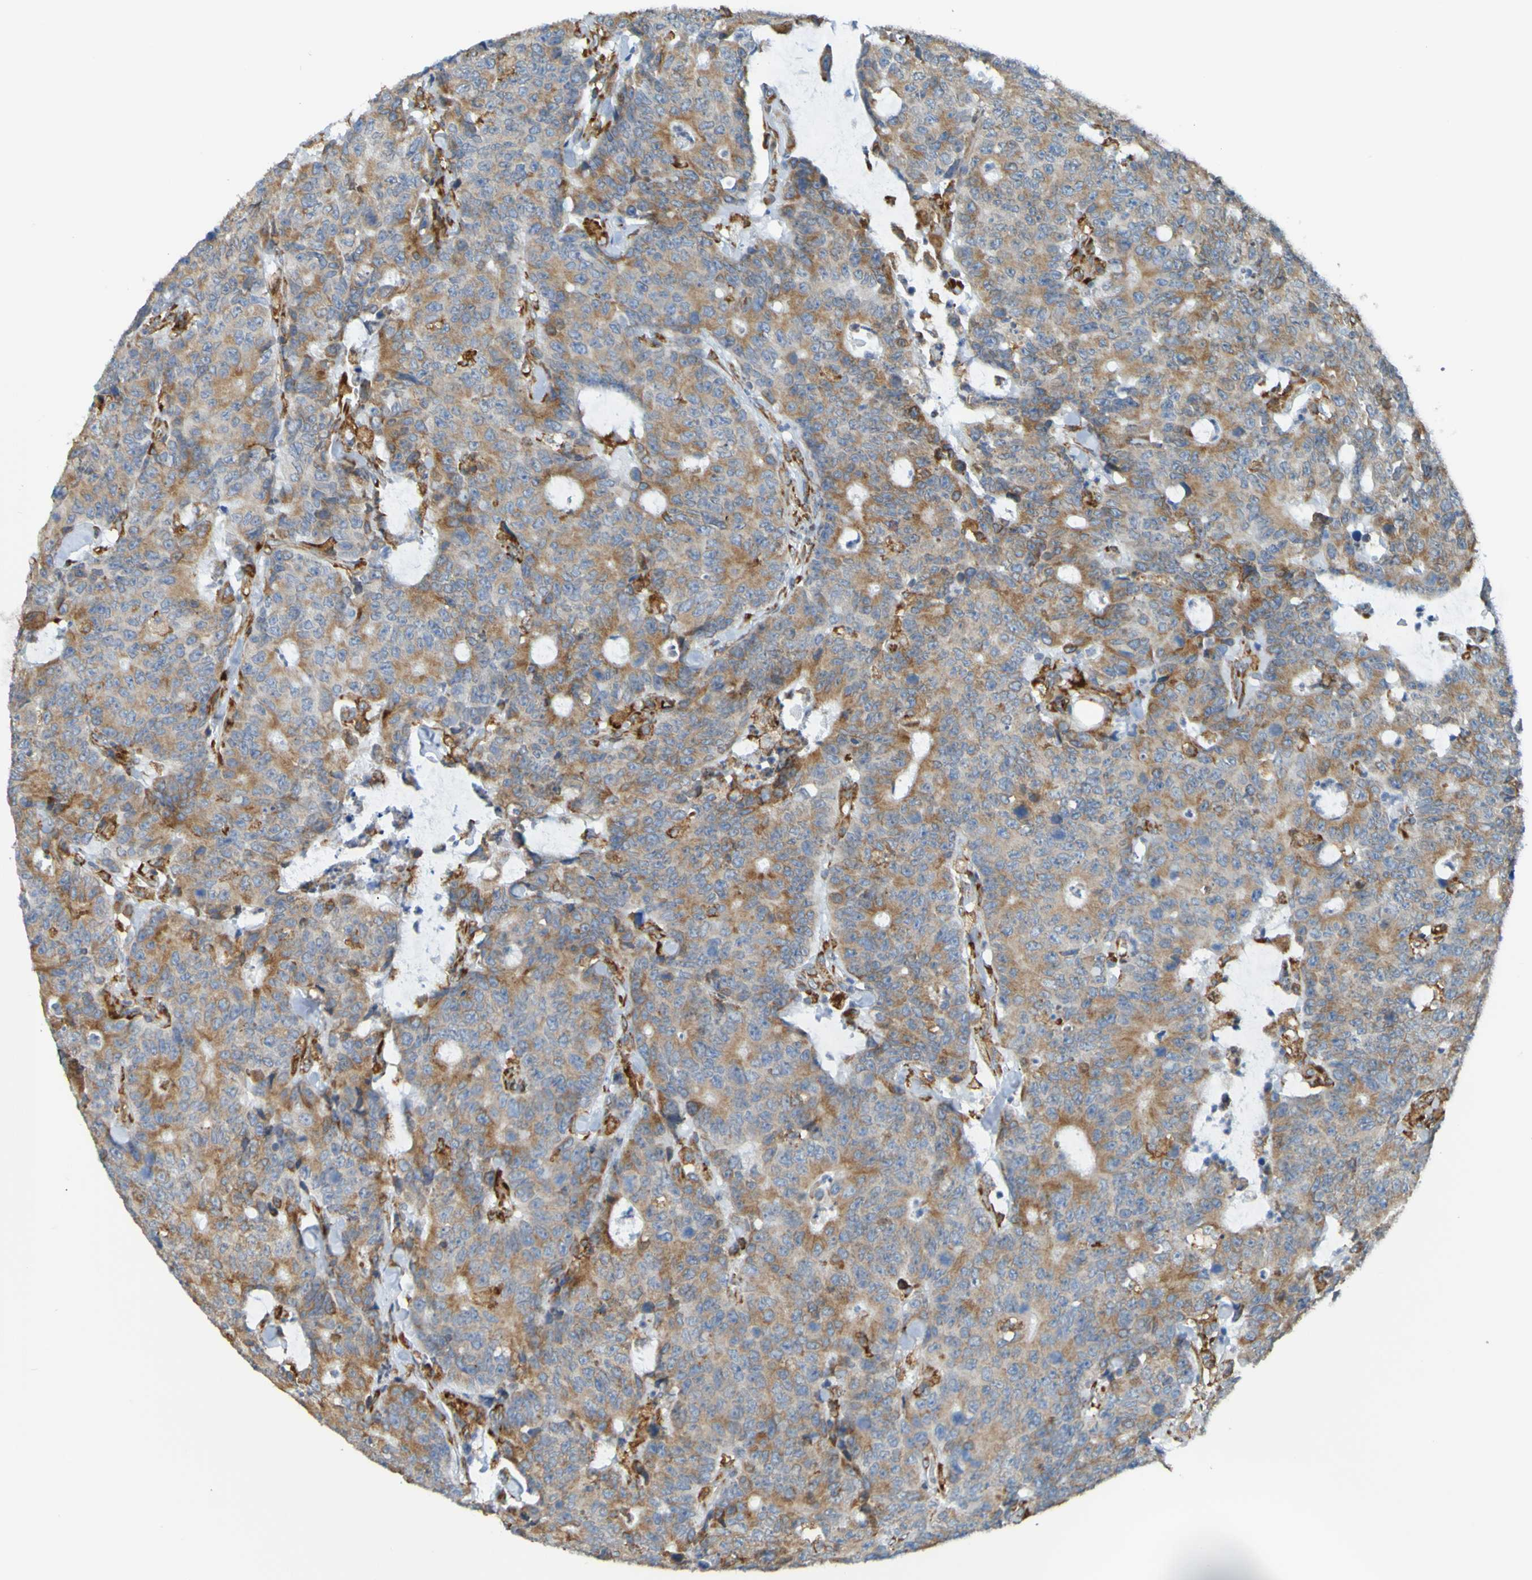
{"staining": {"intensity": "weak", "quantity": "25%-75%", "location": "cytoplasmic/membranous"}, "tissue": "colorectal cancer", "cell_type": "Tumor cells", "image_type": "cancer", "snomed": [{"axis": "morphology", "description": "Adenocarcinoma, NOS"}, {"axis": "topography", "description": "Rectum"}], "caption": "Weak cytoplasmic/membranous positivity for a protein is identified in about 25%-75% of tumor cells of colorectal cancer (adenocarcinoma) using immunohistochemistry (IHC).", "gene": "SSR1", "patient": {"sex": "male", "age": 77}}